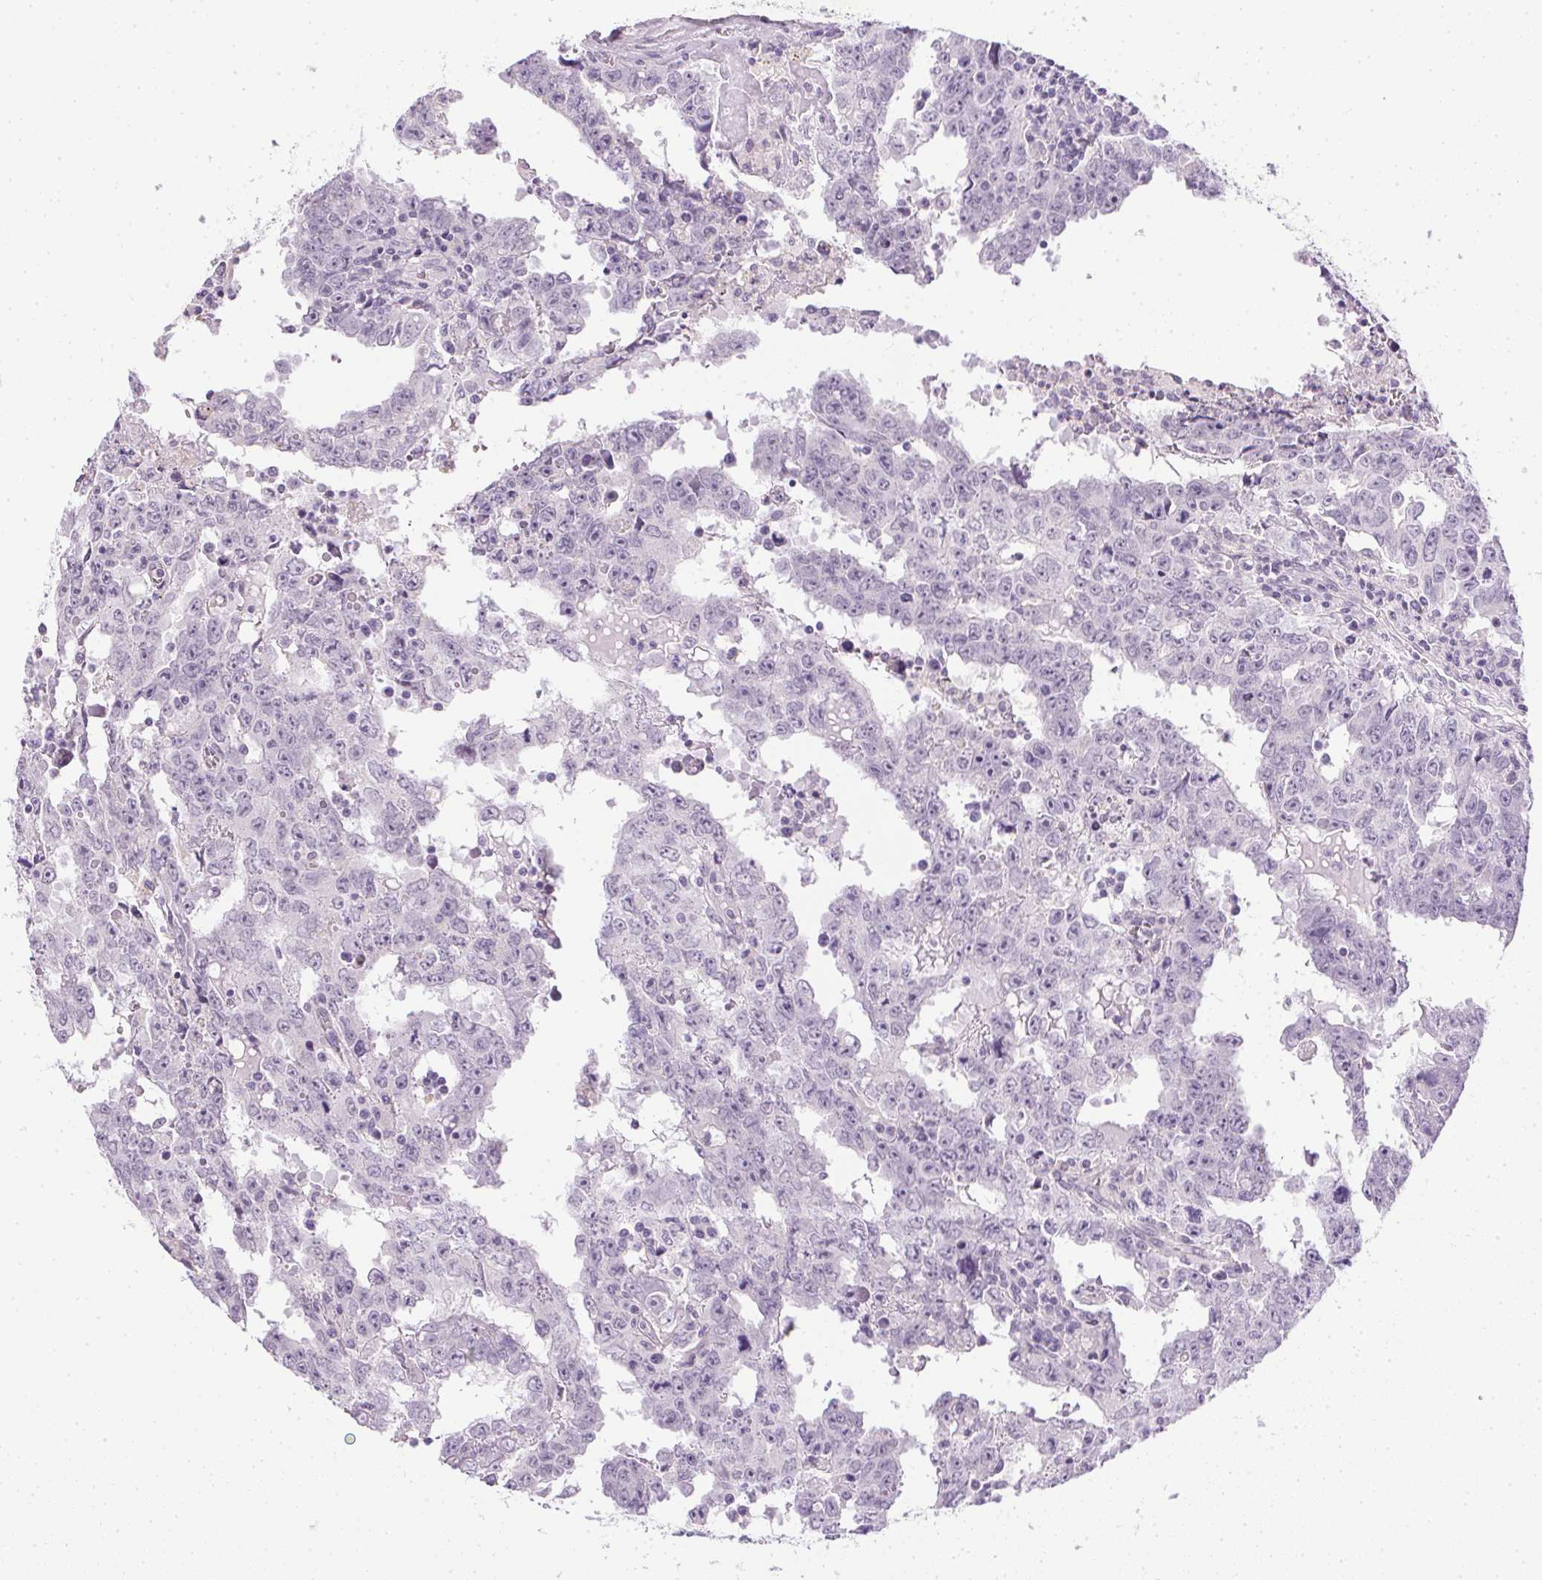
{"staining": {"intensity": "negative", "quantity": "none", "location": "none"}, "tissue": "testis cancer", "cell_type": "Tumor cells", "image_type": "cancer", "snomed": [{"axis": "morphology", "description": "Carcinoma, Embryonal, NOS"}, {"axis": "topography", "description": "Testis"}], "caption": "Testis embryonal carcinoma was stained to show a protein in brown. There is no significant staining in tumor cells.", "gene": "PRL", "patient": {"sex": "male", "age": 22}}